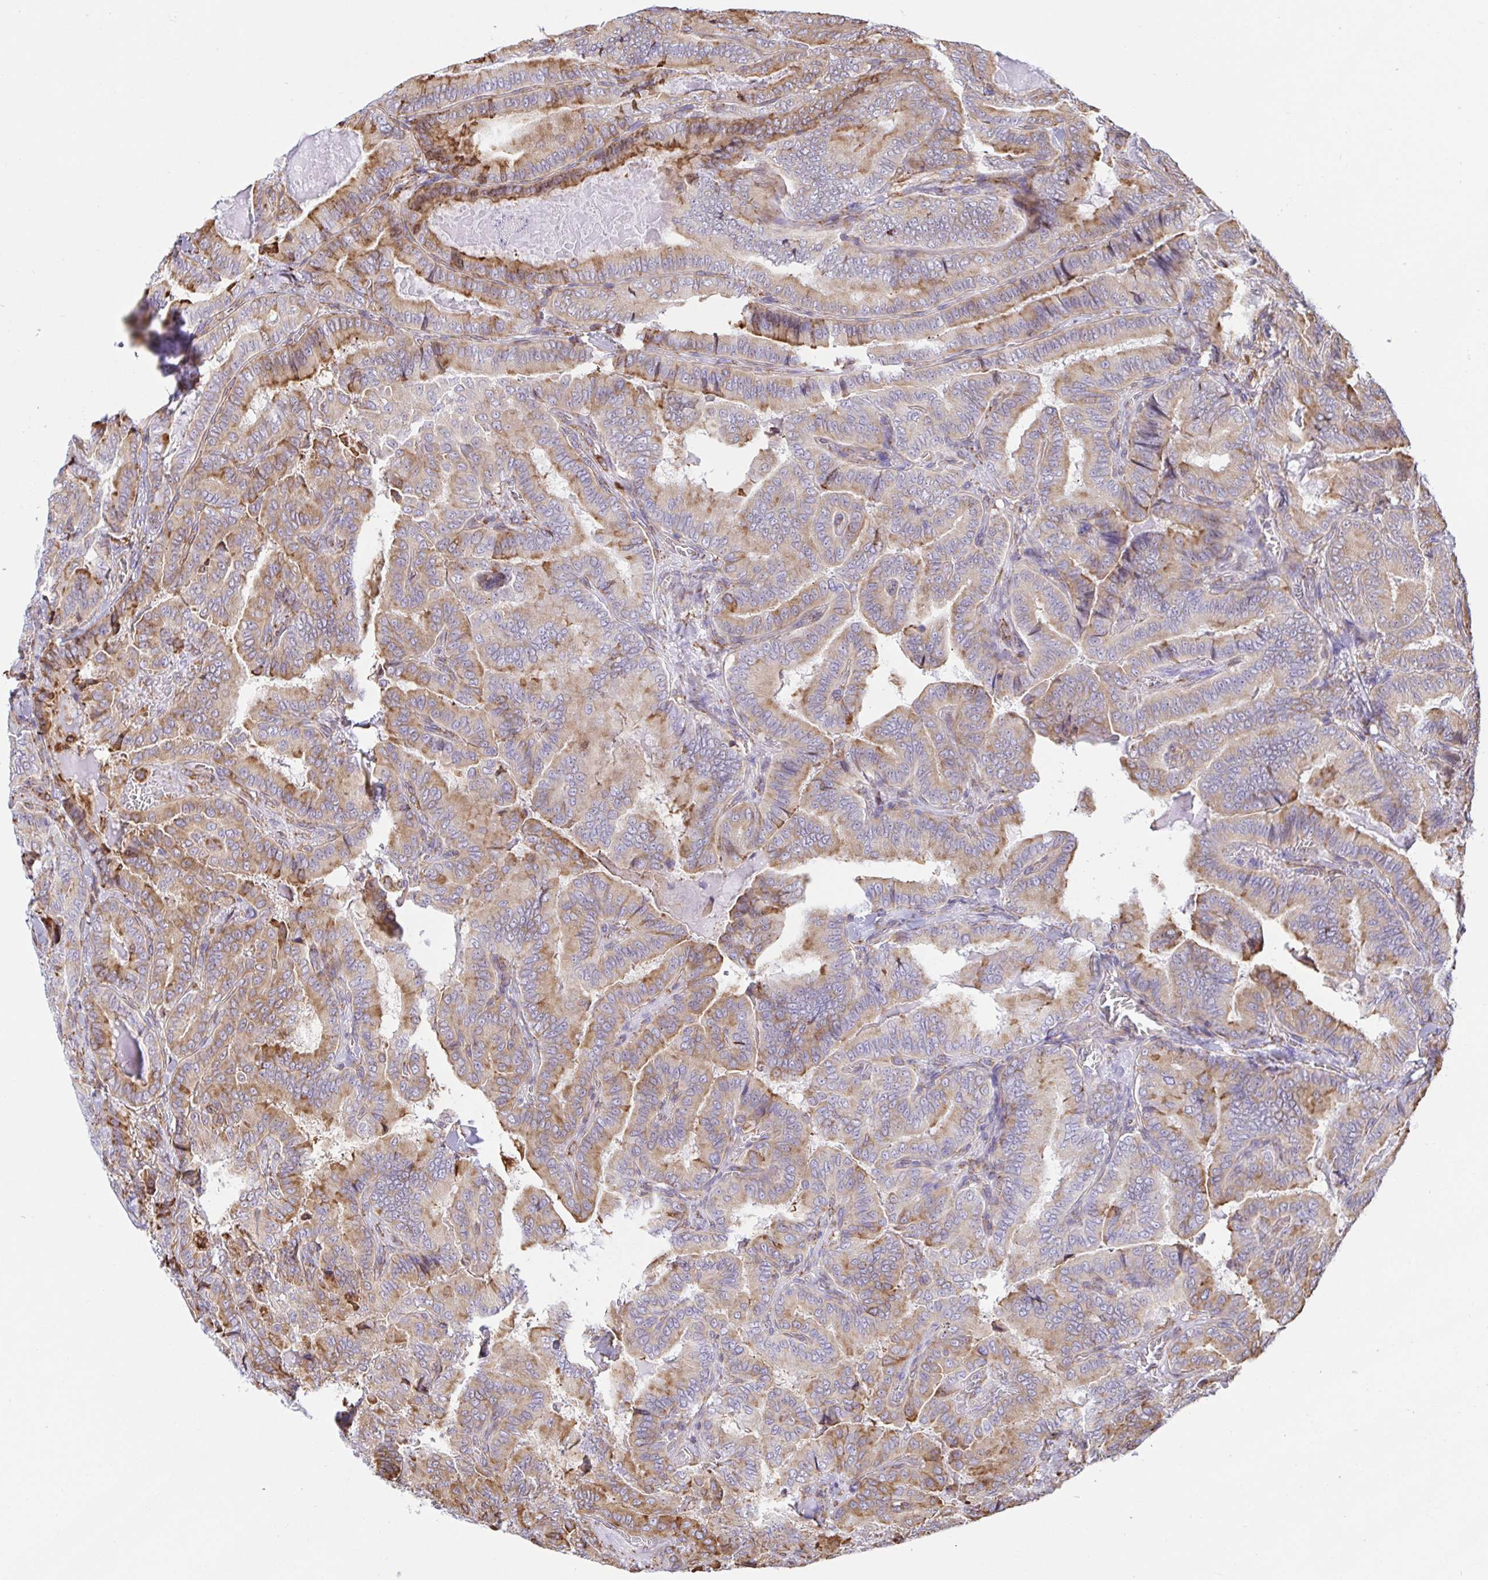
{"staining": {"intensity": "weak", "quantity": "25%-75%", "location": "cytoplasmic/membranous"}, "tissue": "thyroid cancer", "cell_type": "Tumor cells", "image_type": "cancer", "snomed": [{"axis": "morphology", "description": "Papillary adenocarcinoma, NOS"}, {"axis": "topography", "description": "Thyroid gland"}], "caption": "Protein staining displays weak cytoplasmic/membranous expression in about 25%-75% of tumor cells in papillary adenocarcinoma (thyroid).", "gene": "CLGN", "patient": {"sex": "male", "age": 61}}